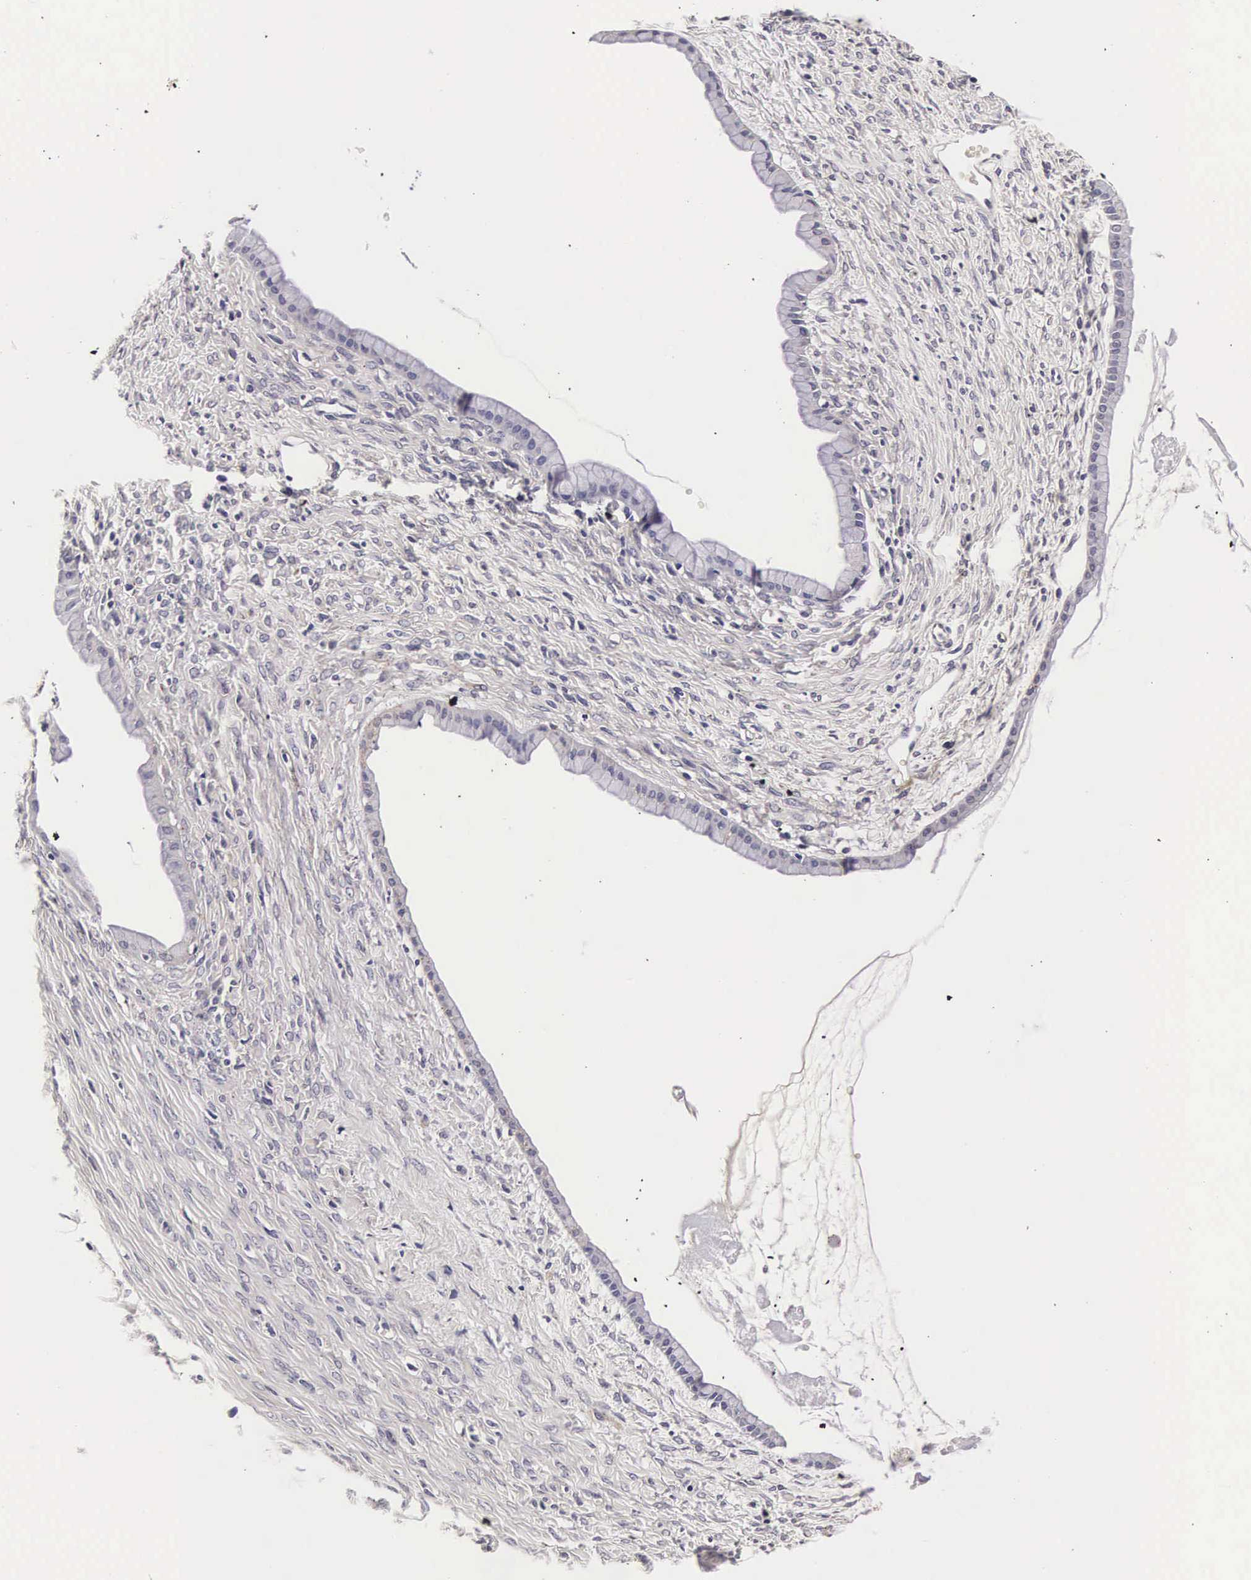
{"staining": {"intensity": "negative", "quantity": "none", "location": "none"}, "tissue": "ovarian cancer", "cell_type": "Tumor cells", "image_type": "cancer", "snomed": [{"axis": "morphology", "description": "Cystadenocarcinoma, mucinous, NOS"}, {"axis": "topography", "description": "Ovary"}], "caption": "Immunohistochemistry (IHC) micrograph of ovarian cancer stained for a protein (brown), which reveals no expression in tumor cells.", "gene": "CTSB", "patient": {"sex": "female", "age": 25}}